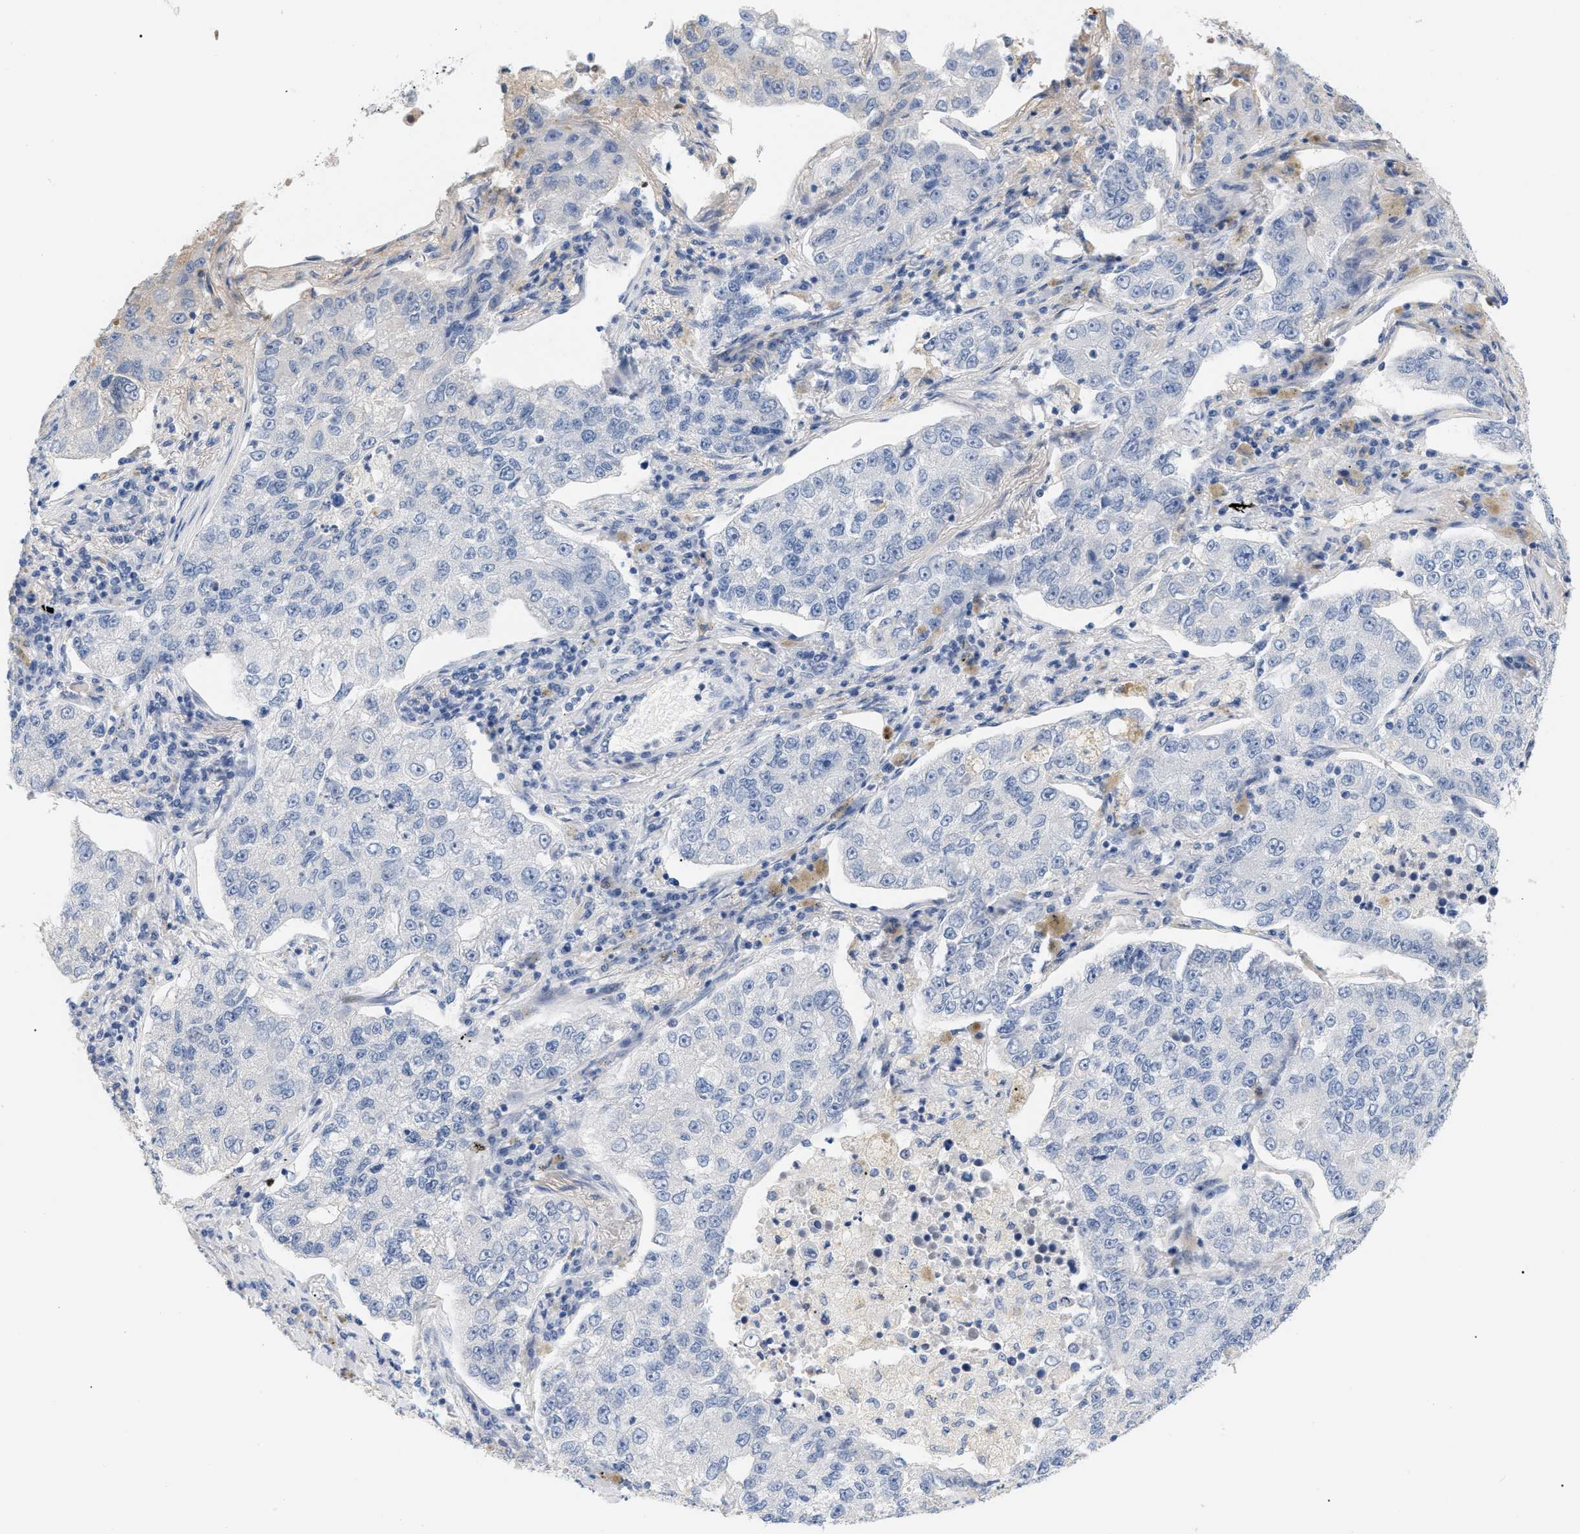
{"staining": {"intensity": "negative", "quantity": "none", "location": "none"}, "tissue": "lung cancer", "cell_type": "Tumor cells", "image_type": "cancer", "snomed": [{"axis": "morphology", "description": "Adenocarcinoma, NOS"}, {"axis": "topography", "description": "Lung"}], "caption": "The histopathology image shows no significant staining in tumor cells of lung adenocarcinoma. The staining is performed using DAB brown chromogen with nuclei counter-stained in using hematoxylin.", "gene": "CFH", "patient": {"sex": "male", "age": 49}}